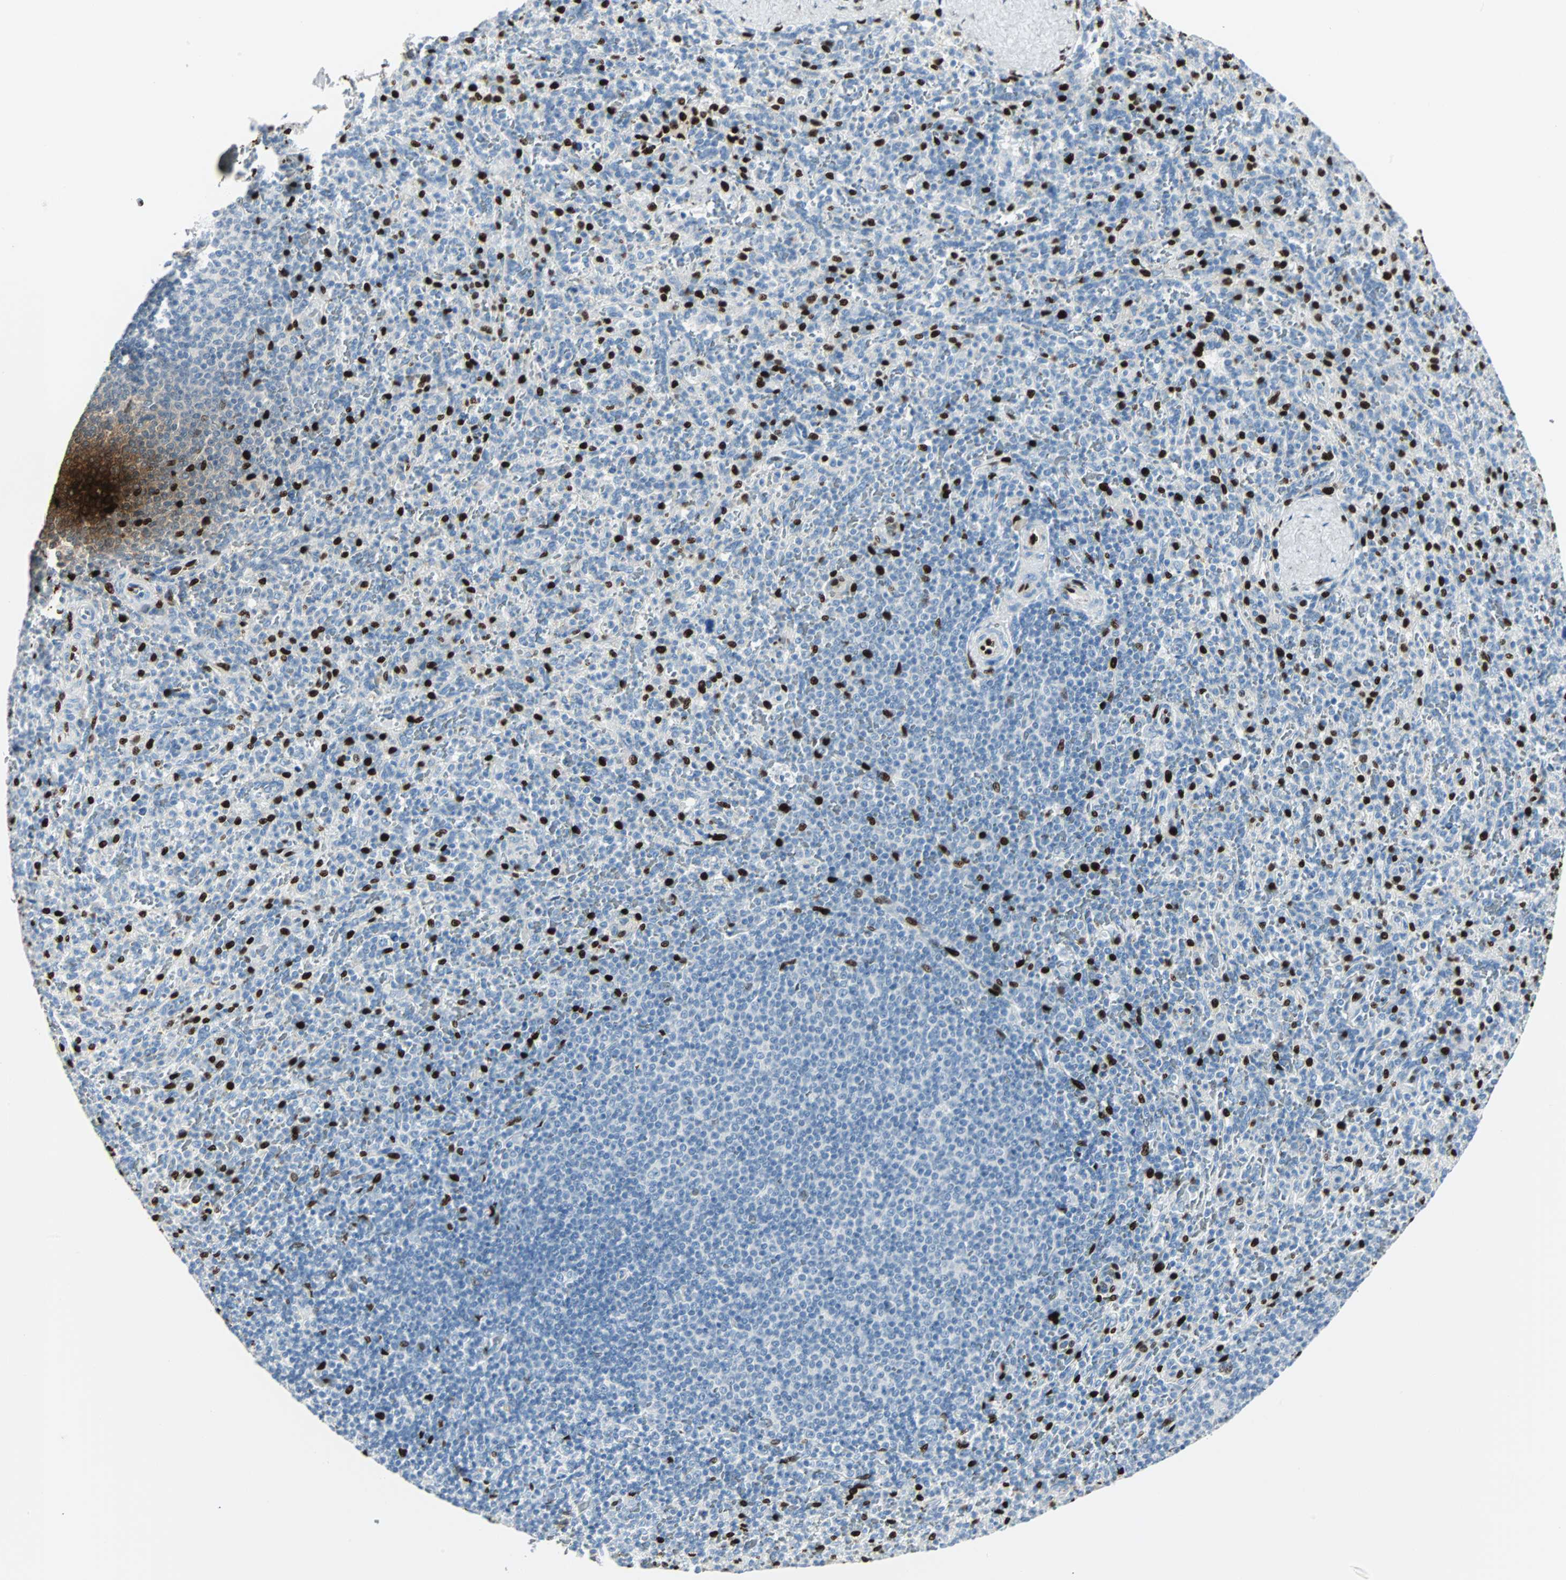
{"staining": {"intensity": "strong", "quantity": "<25%", "location": "nuclear"}, "tissue": "spleen", "cell_type": "Cells in red pulp", "image_type": "normal", "snomed": [{"axis": "morphology", "description": "Normal tissue, NOS"}, {"axis": "topography", "description": "Spleen"}], "caption": "Immunohistochemistry of unremarkable human spleen shows medium levels of strong nuclear staining in approximately <25% of cells in red pulp.", "gene": "IL33", "patient": {"sex": "male", "age": 36}}